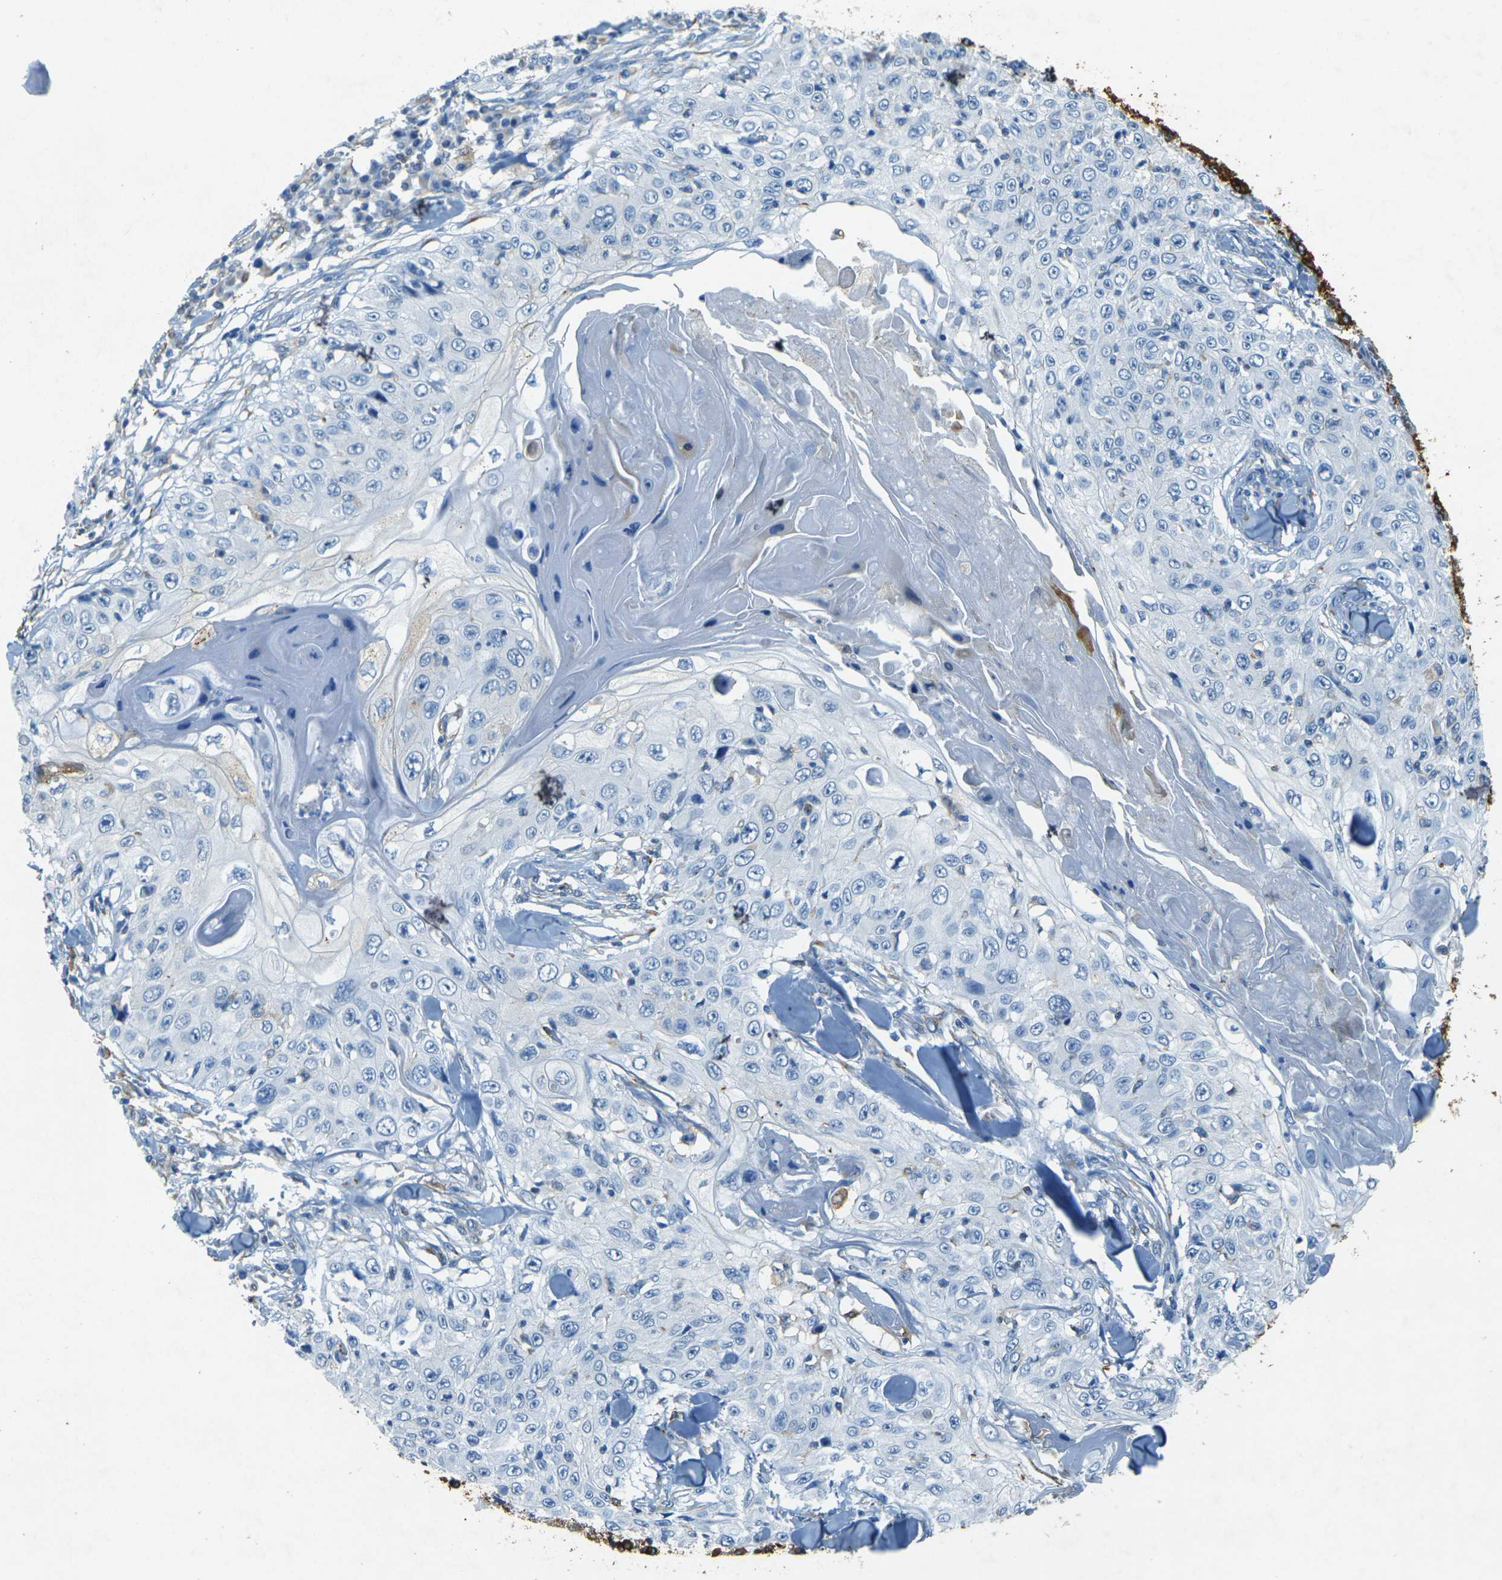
{"staining": {"intensity": "negative", "quantity": "none", "location": "none"}, "tissue": "skin cancer", "cell_type": "Tumor cells", "image_type": "cancer", "snomed": [{"axis": "morphology", "description": "Squamous cell carcinoma, NOS"}, {"axis": "topography", "description": "Skin"}], "caption": "IHC histopathology image of squamous cell carcinoma (skin) stained for a protein (brown), which demonstrates no positivity in tumor cells.", "gene": "SORT1", "patient": {"sex": "male", "age": 86}}